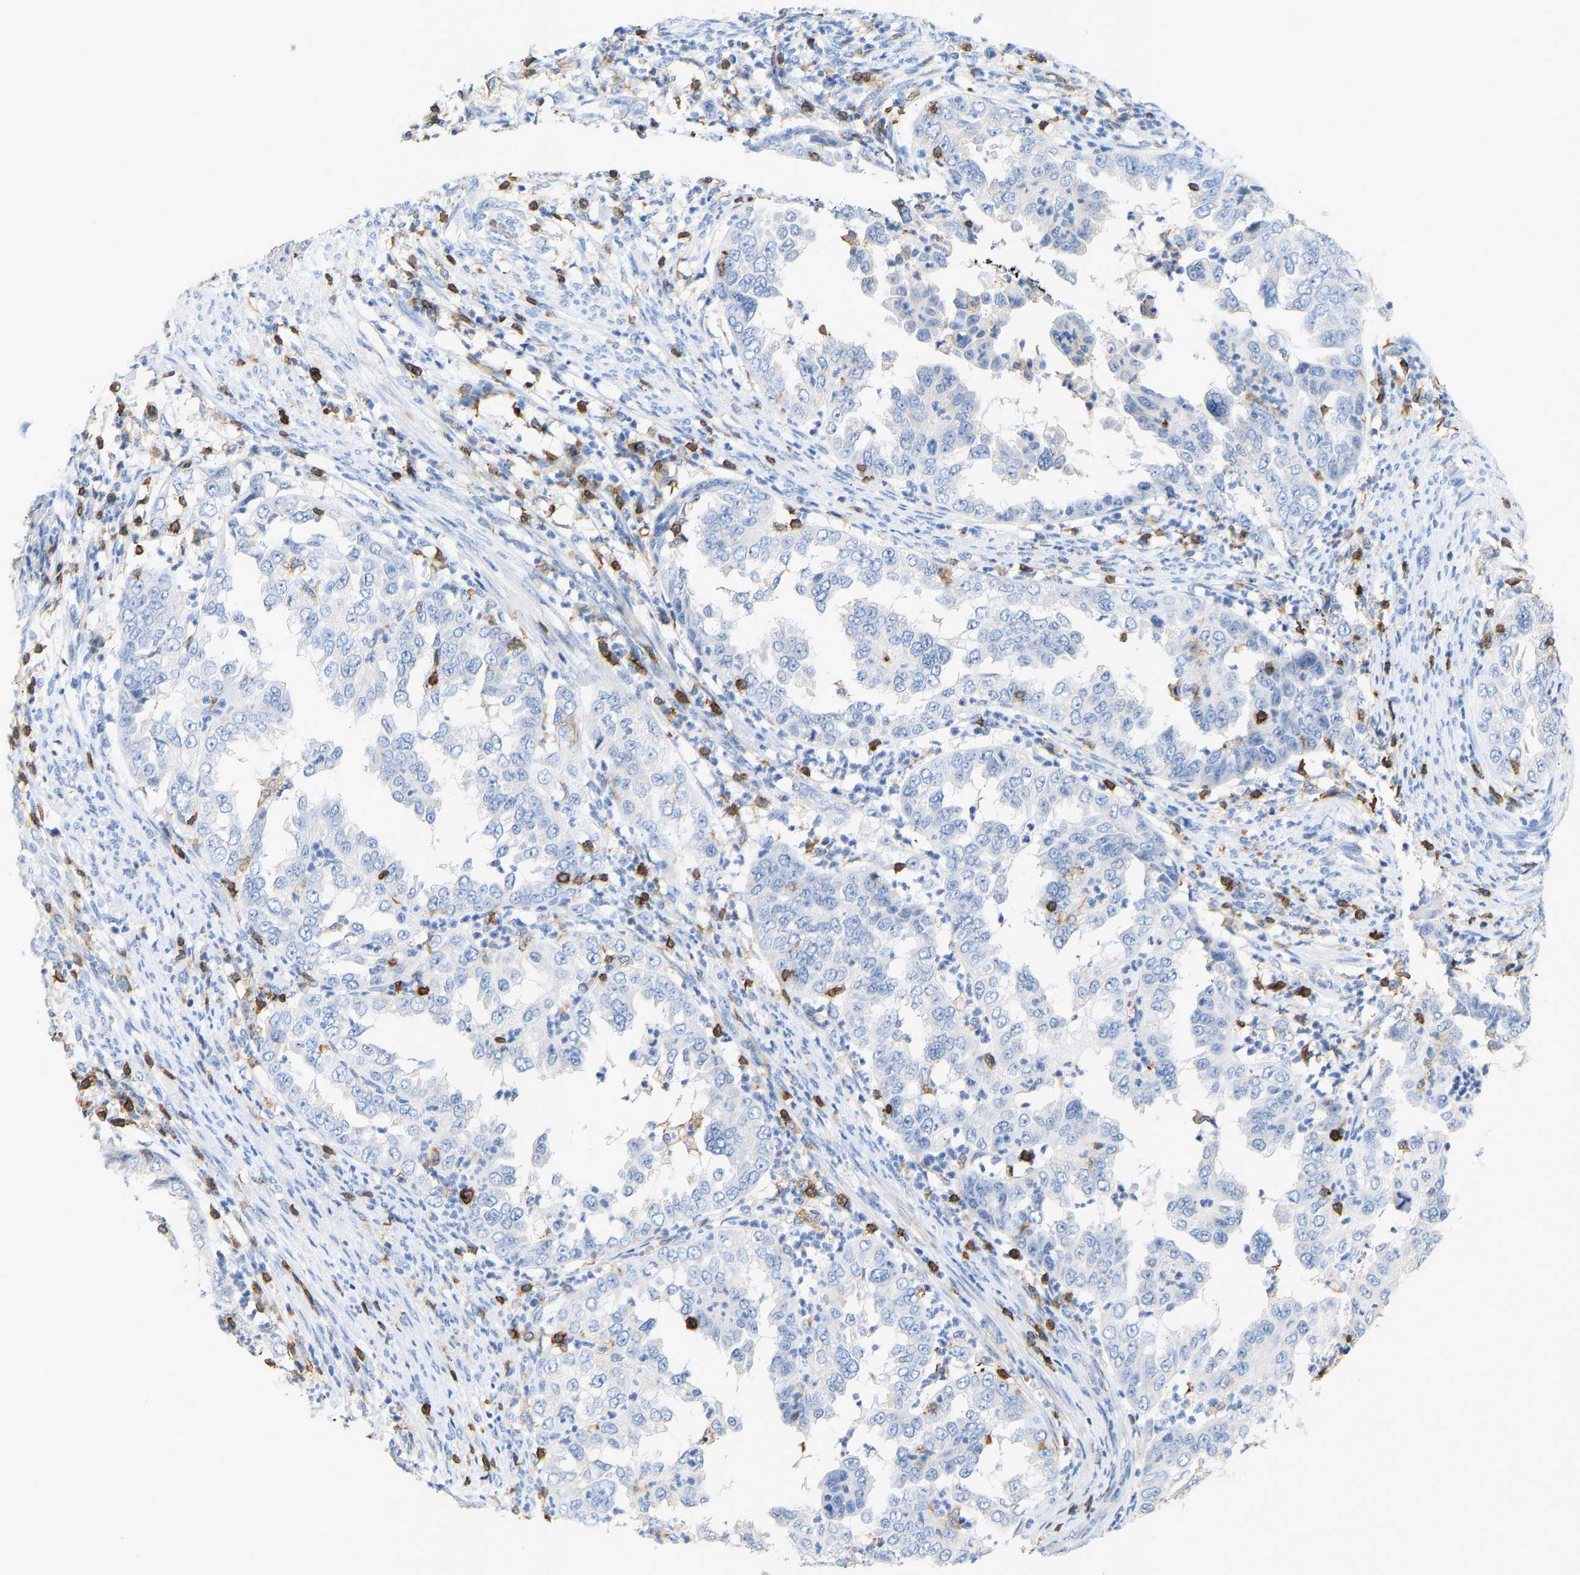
{"staining": {"intensity": "negative", "quantity": "none", "location": "none"}, "tissue": "endometrial cancer", "cell_type": "Tumor cells", "image_type": "cancer", "snomed": [{"axis": "morphology", "description": "Adenocarcinoma, NOS"}, {"axis": "topography", "description": "Endometrium"}], "caption": "Endometrial cancer was stained to show a protein in brown. There is no significant staining in tumor cells.", "gene": "EVL", "patient": {"sex": "female", "age": 85}}